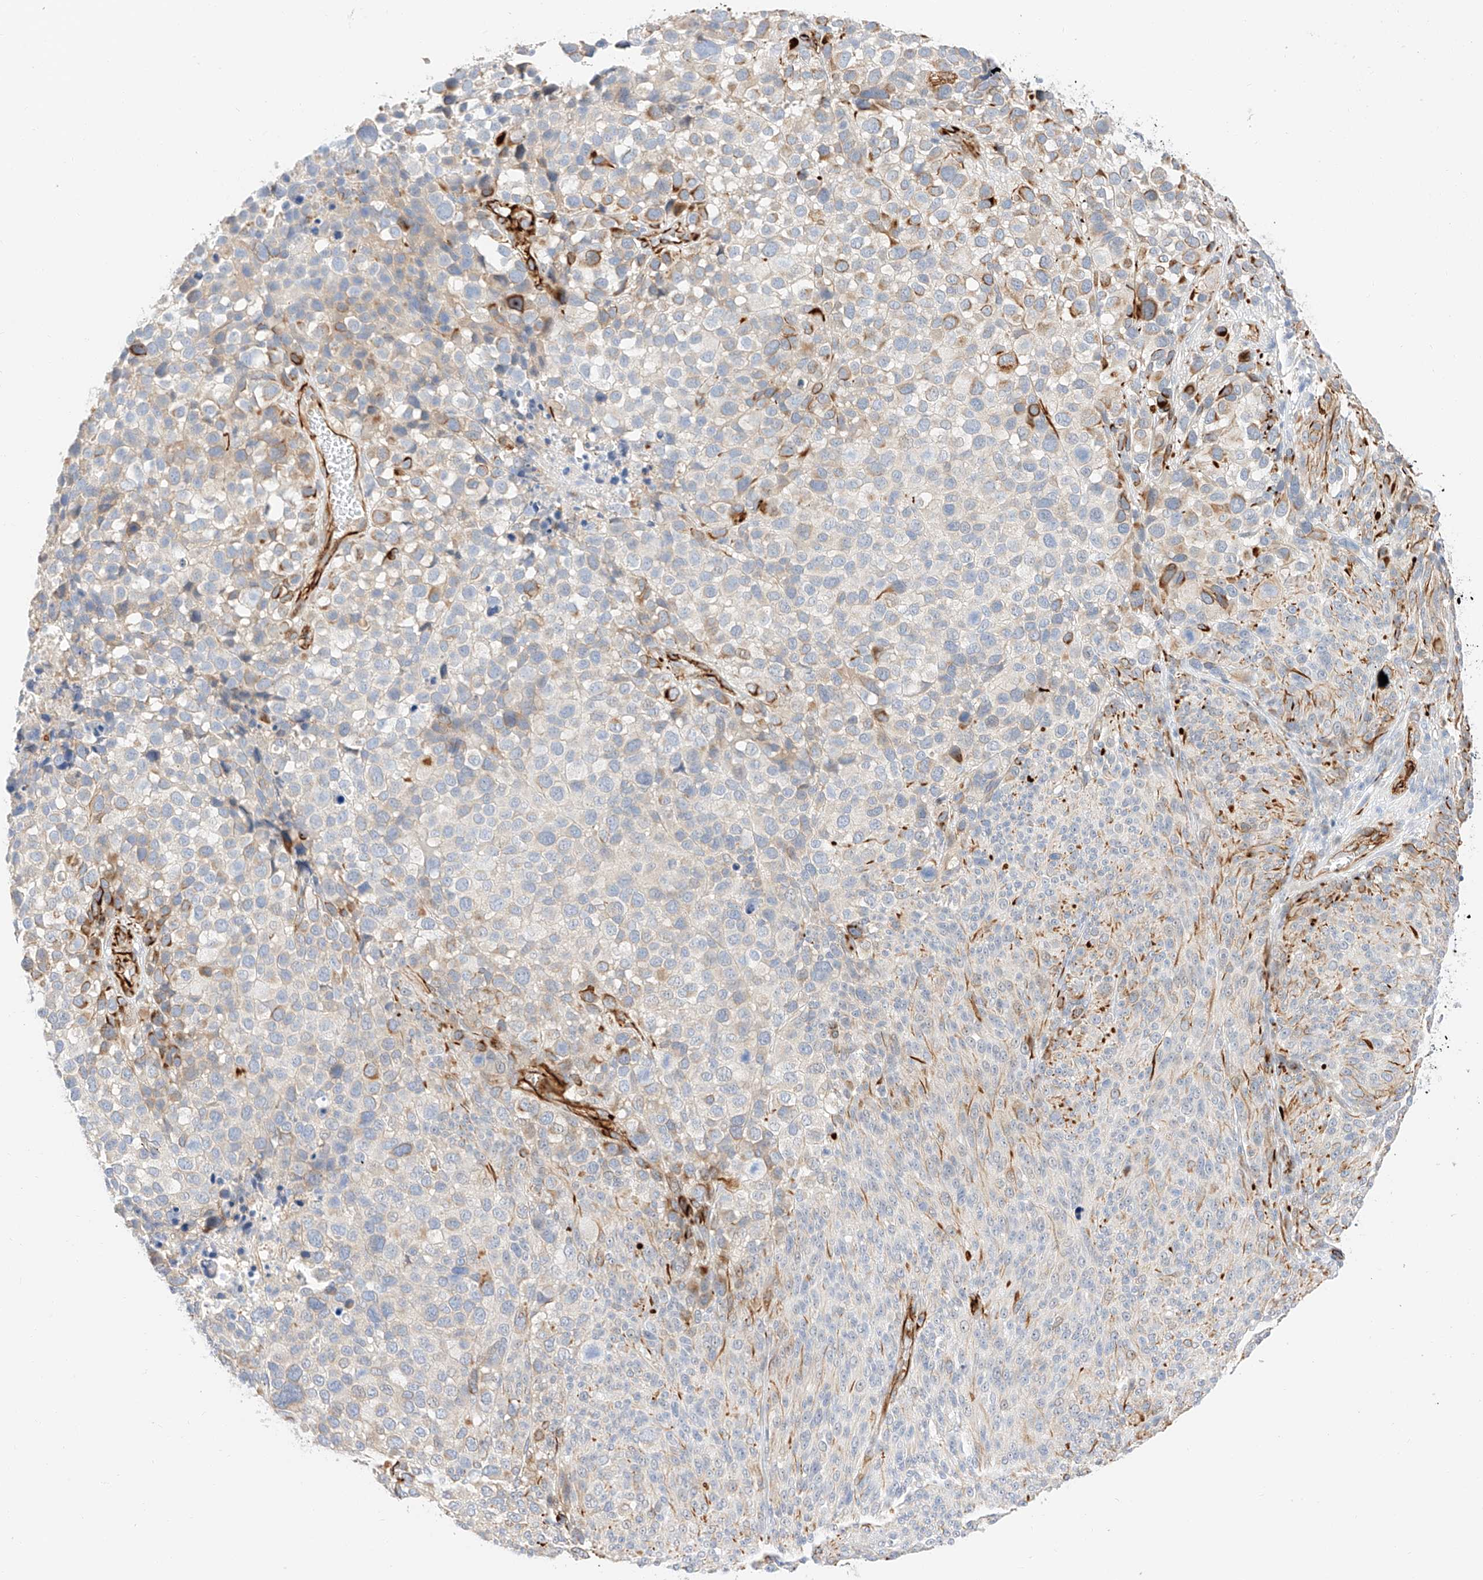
{"staining": {"intensity": "moderate", "quantity": "<25%", "location": "cytoplasmic/membranous"}, "tissue": "melanoma", "cell_type": "Tumor cells", "image_type": "cancer", "snomed": [{"axis": "morphology", "description": "Malignant melanoma, NOS"}, {"axis": "topography", "description": "Skin of trunk"}], "caption": "A brown stain highlights moderate cytoplasmic/membranous expression of a protein in human malignant melanoma tumor cells.", "gene": "CDCP2", "patient": {"sex": "male", "age": 71}}